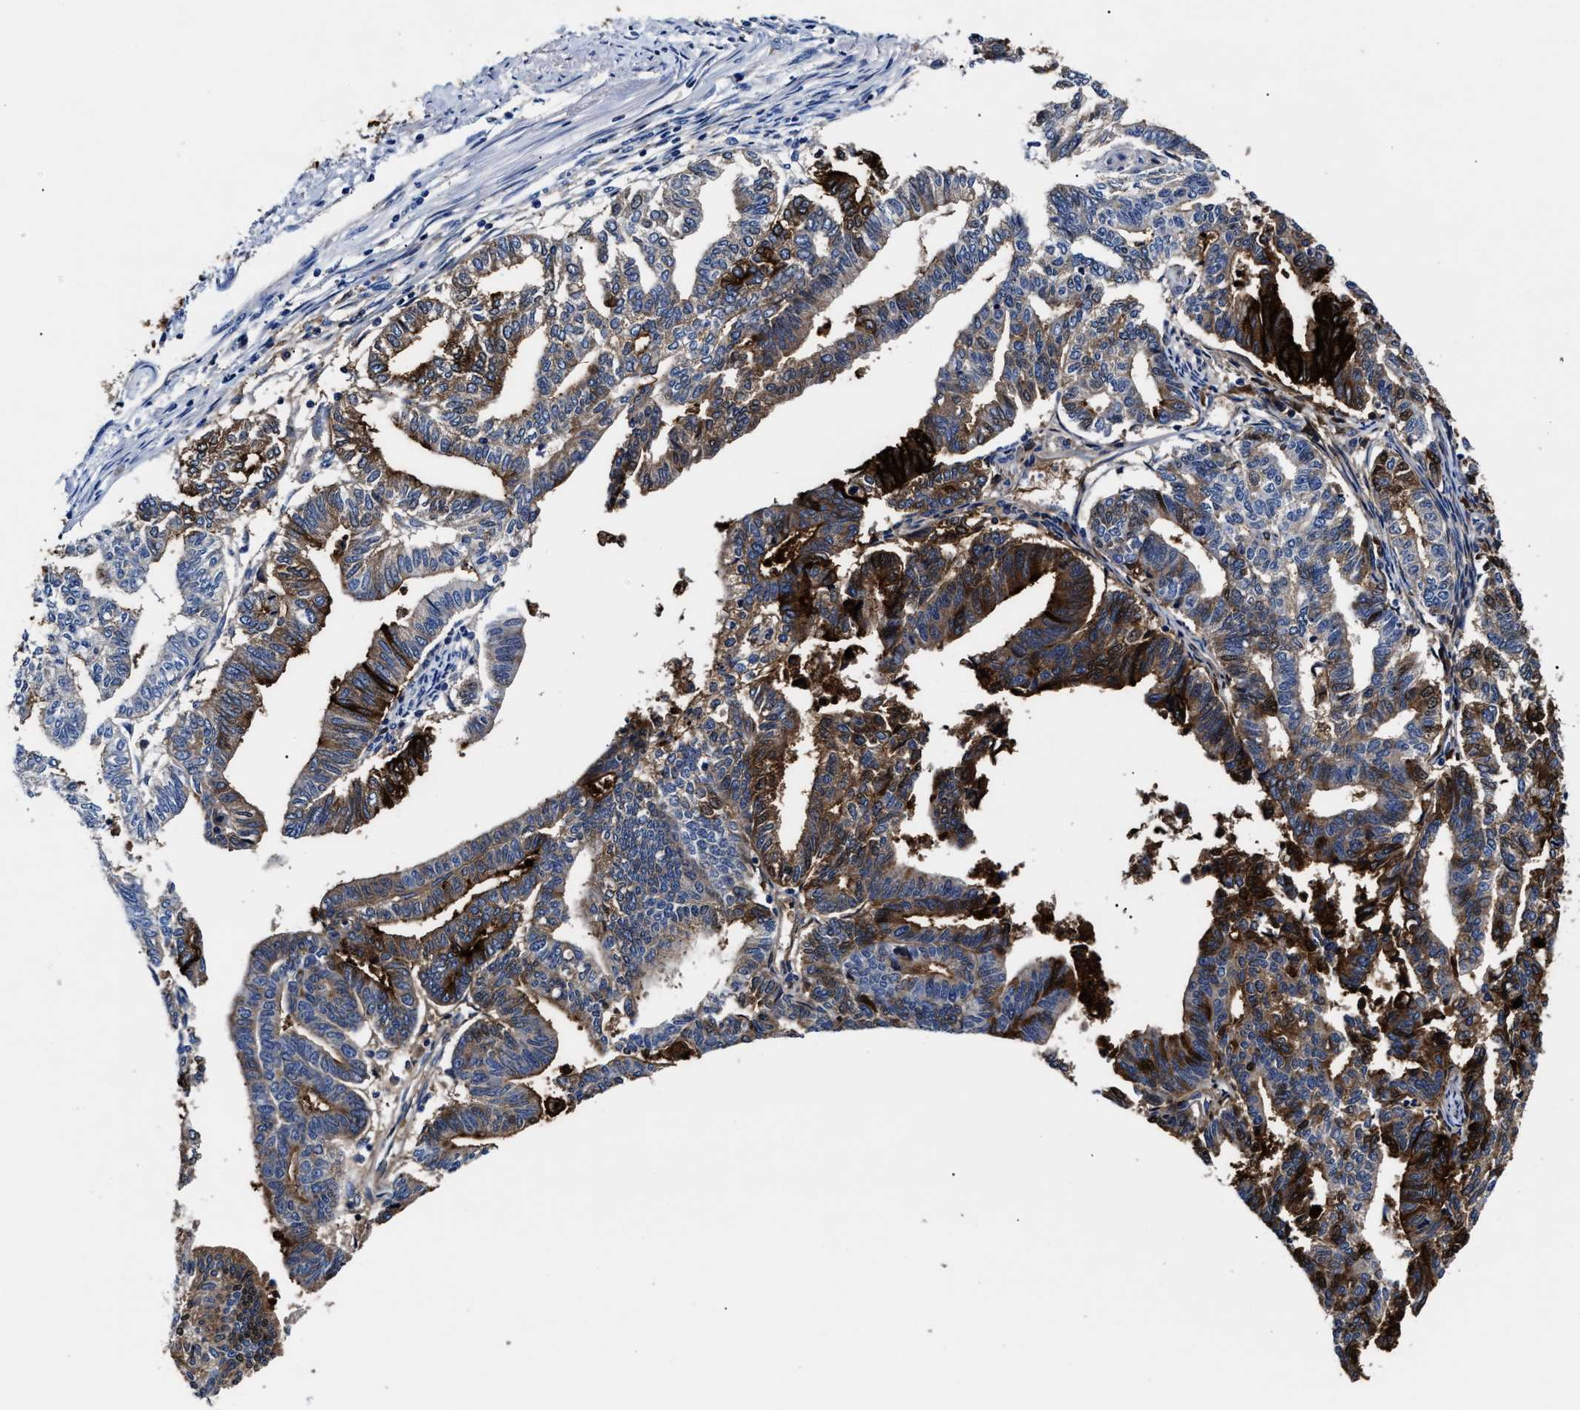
{"staining": {"intensity": "strong", "quantity": ">75%", "location": "cytoplasmic/membranous"}, "tissue": "endometrial cancer", "cell_type": "Tumor cells", "image_type": "cancer", "snomed": [{"axis": "morphology", "description": "Adenocarcinoma, NOS"}, {"axis": "topography", "description": "Endometrium"}], "caption": "The photomicrograph shows a brown stain indicating the presence of a protein in the cytoplasmic/membranous of tumor cells in endometrial cancer (adenocarcinoma). (DAB (3,3'-diaminobenzidine) = brown stain, brightfield microscopy at high magnification).", "gene": "ALPG", "patient": {"sex": "female", "age": 79}}